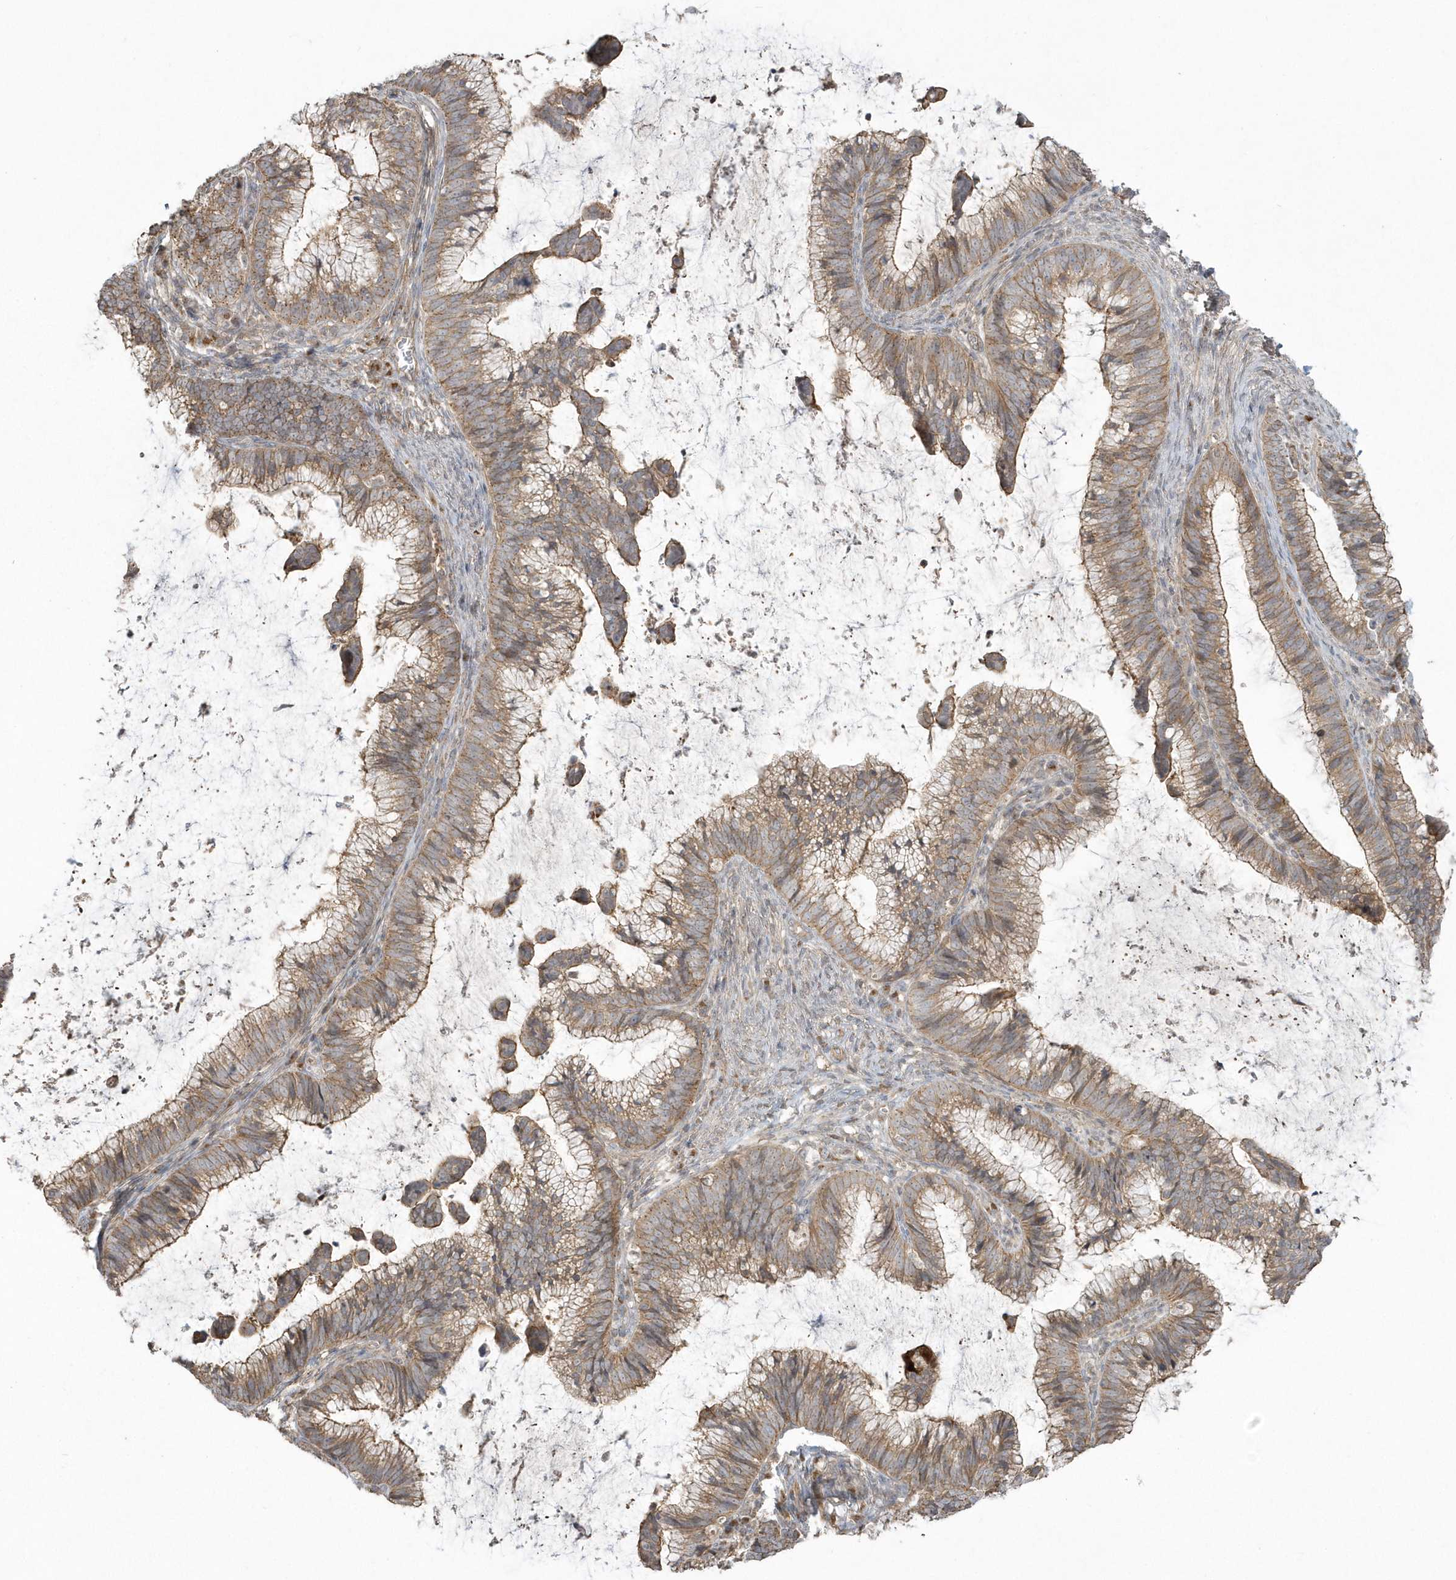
{"staining": {"intensity": "weak", "quantity": ">75%", "location": "cytoplasmic/membranous"}, "tissue": "cervical cancer", "cell_type": "Tumor cells", "image_type": "cancer", "snomed": [{"axis": "morphology", "description": "Adenocarcinoma, NOS"}, {"axis": "topography", "description": "Cervix"}], "caption": "DAB immunohistochemical staining of cervical cancer (adenocarcinoma) demonstrates weak cytoplasmic/membranous protein positivity in approximately >75% of tumor cells. (Stains: DAB in brown, nuclei in blue, Microscopy: brightfield microscopy at high magnification).", "gene": "ARMC8", "patient": {"sex": "female", "age": 36}}